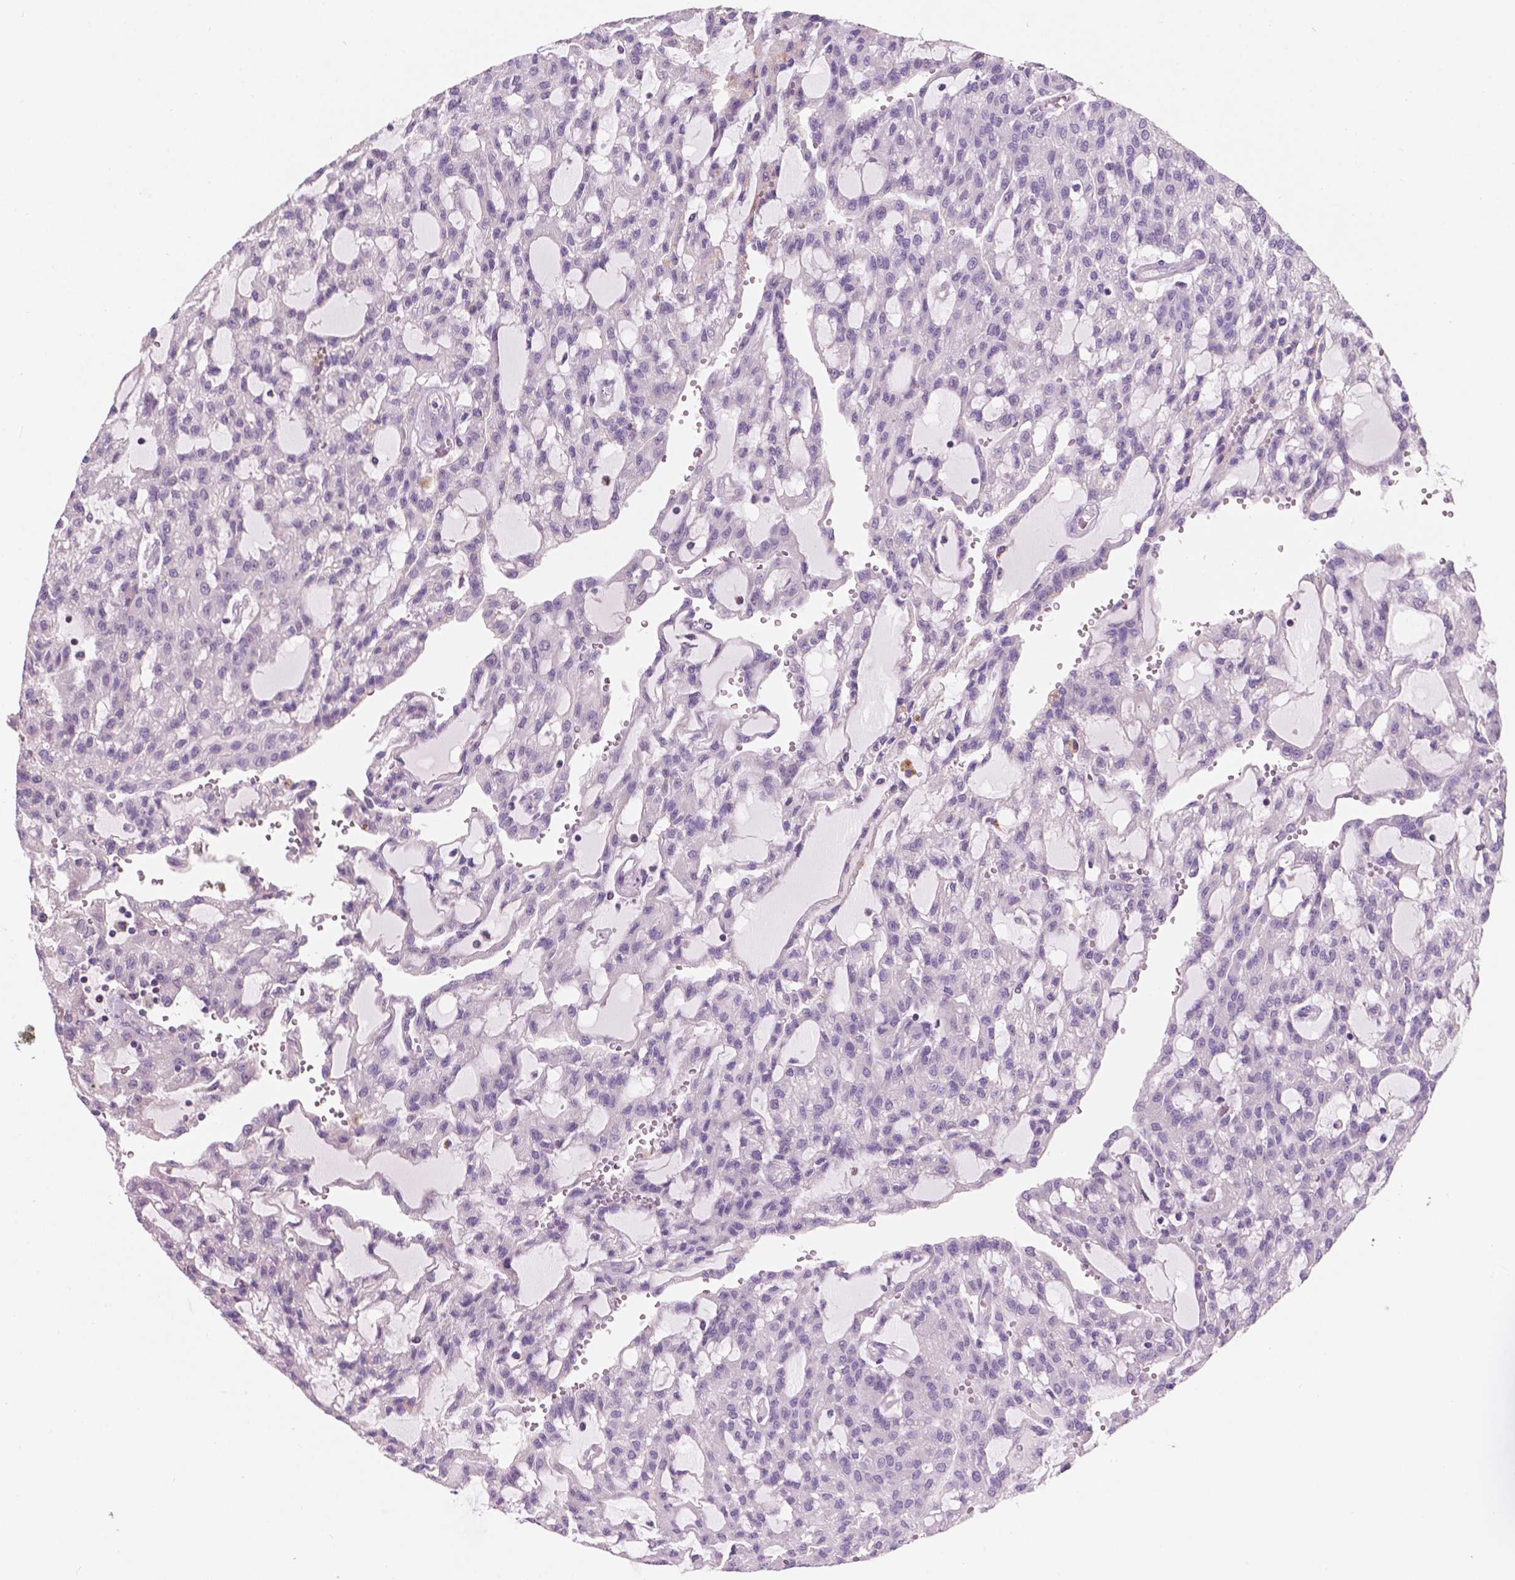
{"staining": {"intensity": "negative", "quantity": "none", "location": "none"}, "tissue": "renal cancer", "cell_type": "Tumor cells", "image_type": "cancer", "snomed": [{"axis": "morphology", "description": "Adenocarcinoma, NOS"}, {"axis": "topography", "description": "Kidney"}], "caption": "DAB (3,3'-diaminobenzidine) immunohistochemical staining of renal cancer (adenocarcinoma) demonstrates no significant staining in tumor cells.", "gene": "SBSN", "patient": {"sex": "male", "age": 63}}